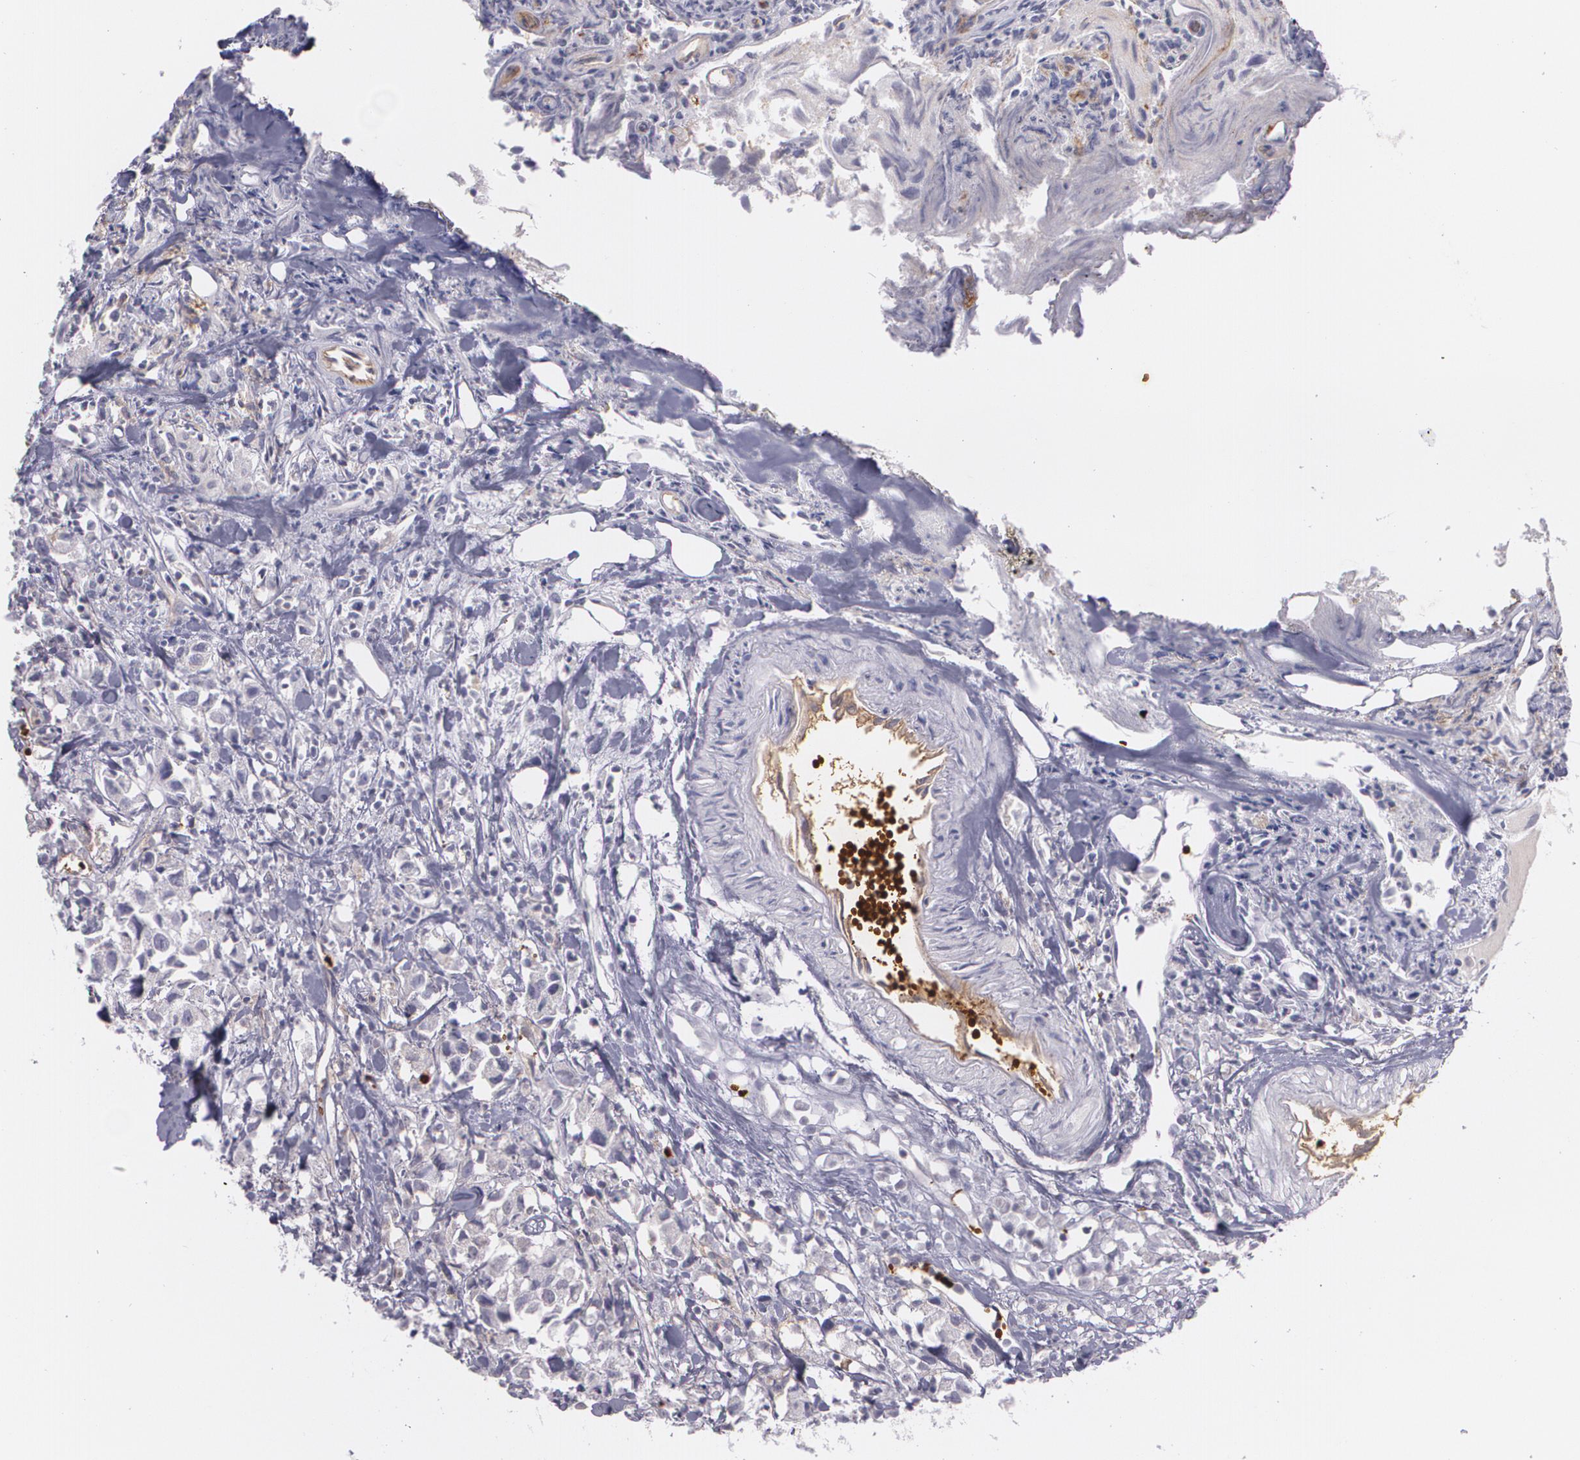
{"staining": {"intensity": "negative", "quantity": "none", "location": "none"}, "tissue": "urothelial cancer", "cell_type": "Tumor cells", "image_type": "cancer", "snomed": [{"axis": "morphology", "description": "Urothelial carcinoma, High grade"}, {"axis": "topography", "description": "Urinary bladder"}], "caption": "Immunohistochemistry (IHC) image of human urothelial cancer stained for a protein (brown), which reveals no expression in tumor cells.", "gene": "ACE", "patient": {"sex": "female", "age": 75}}